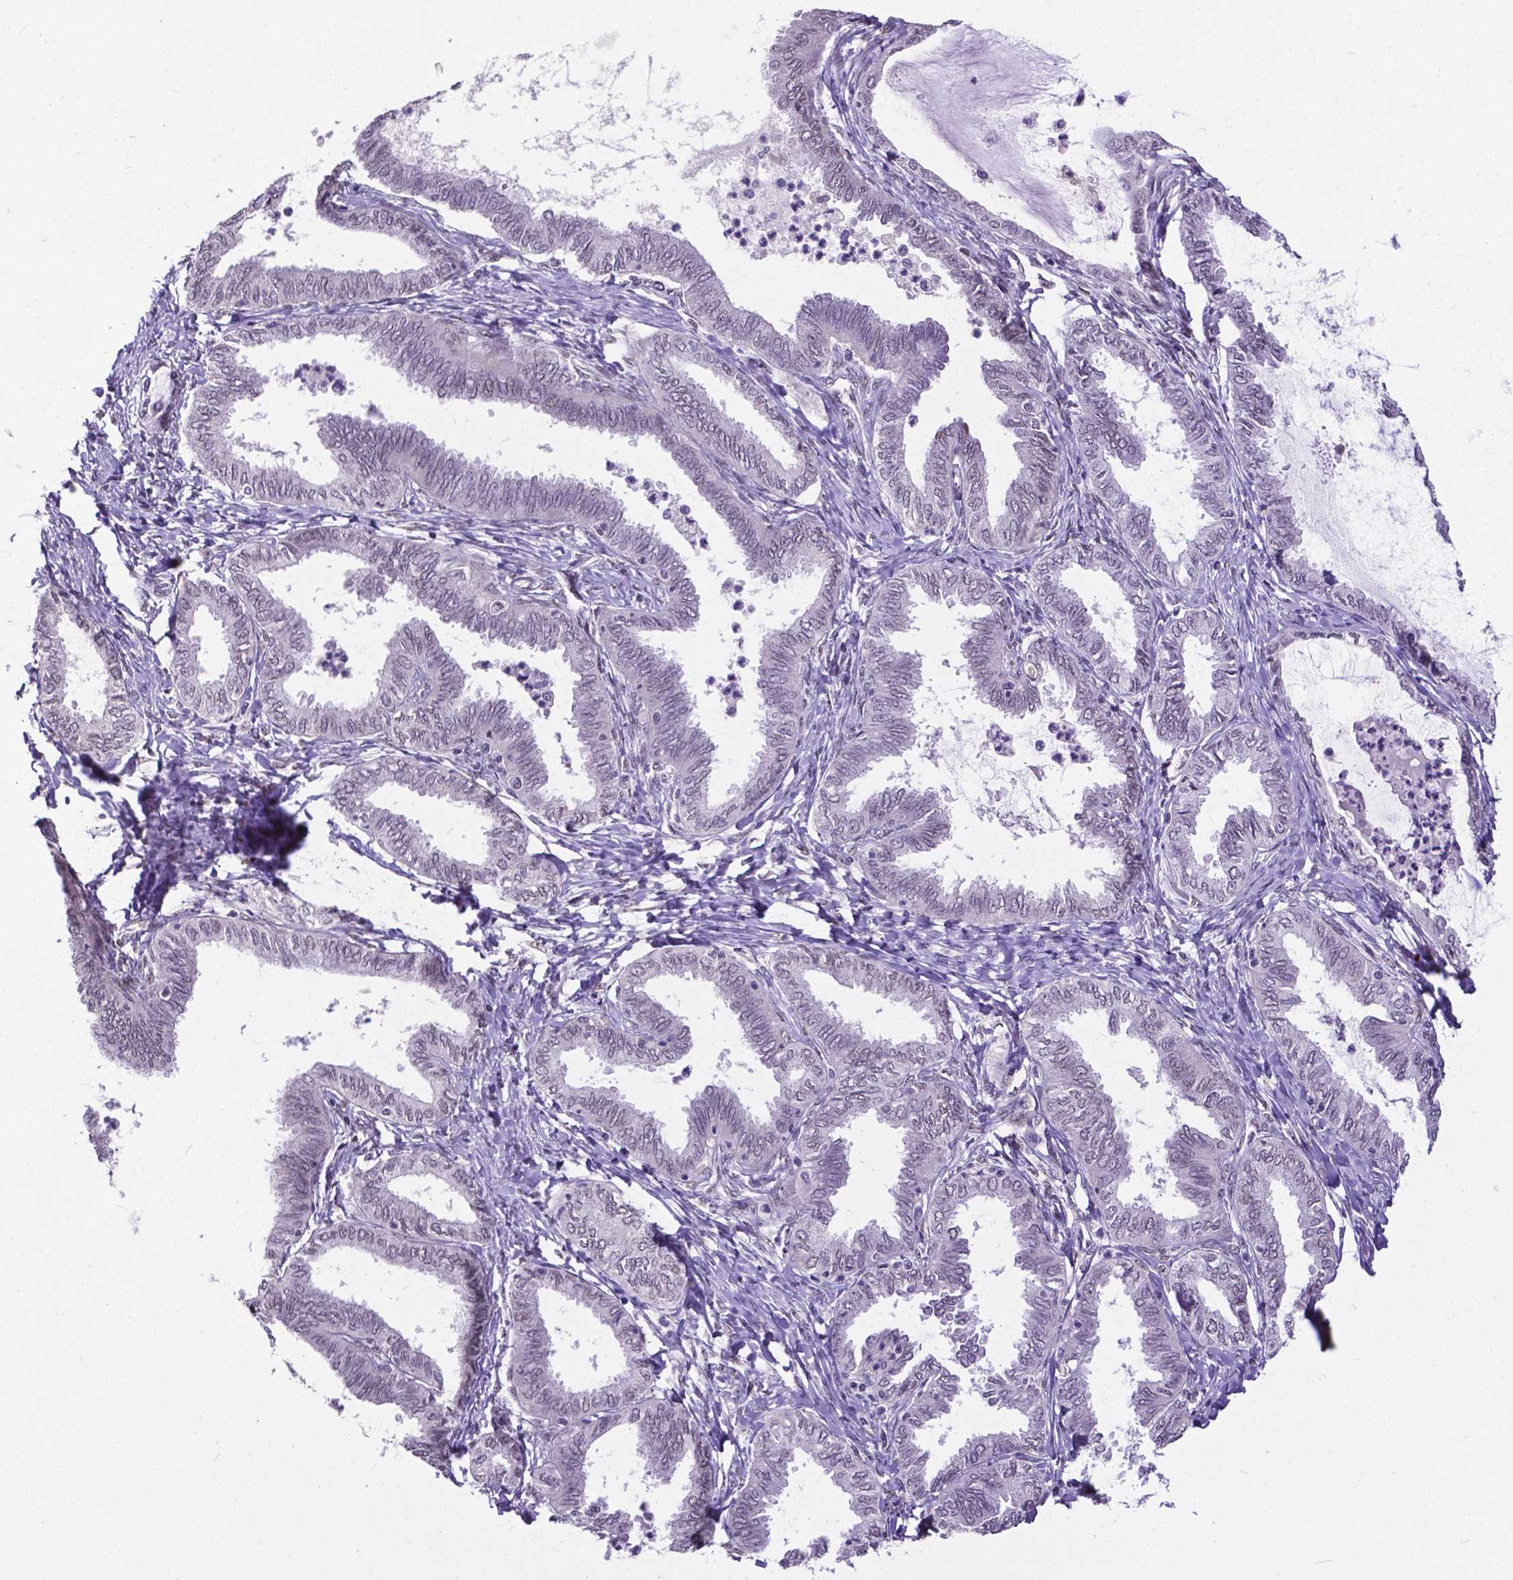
{"staining": {"intensity": "negative", "quantity": "none", "location": "none"}, "tissue": "ovarian cancer", "cell_type": "Tumor cells", "image_type": "cancer", "snomed": [{"axis": "morphology", "description": "Carcinoma, endometroid"}, {"axis": "topography", "description": "Ovary"}], "caption": "IHC histopathology image of neoplastic tissue: human ovarian cancer (endometroid carcinoma) stained with DAB shows no significant protein staining in tumor cells.", "gene": "ATRX", "patient": {"sex": "female", "age": 70}}